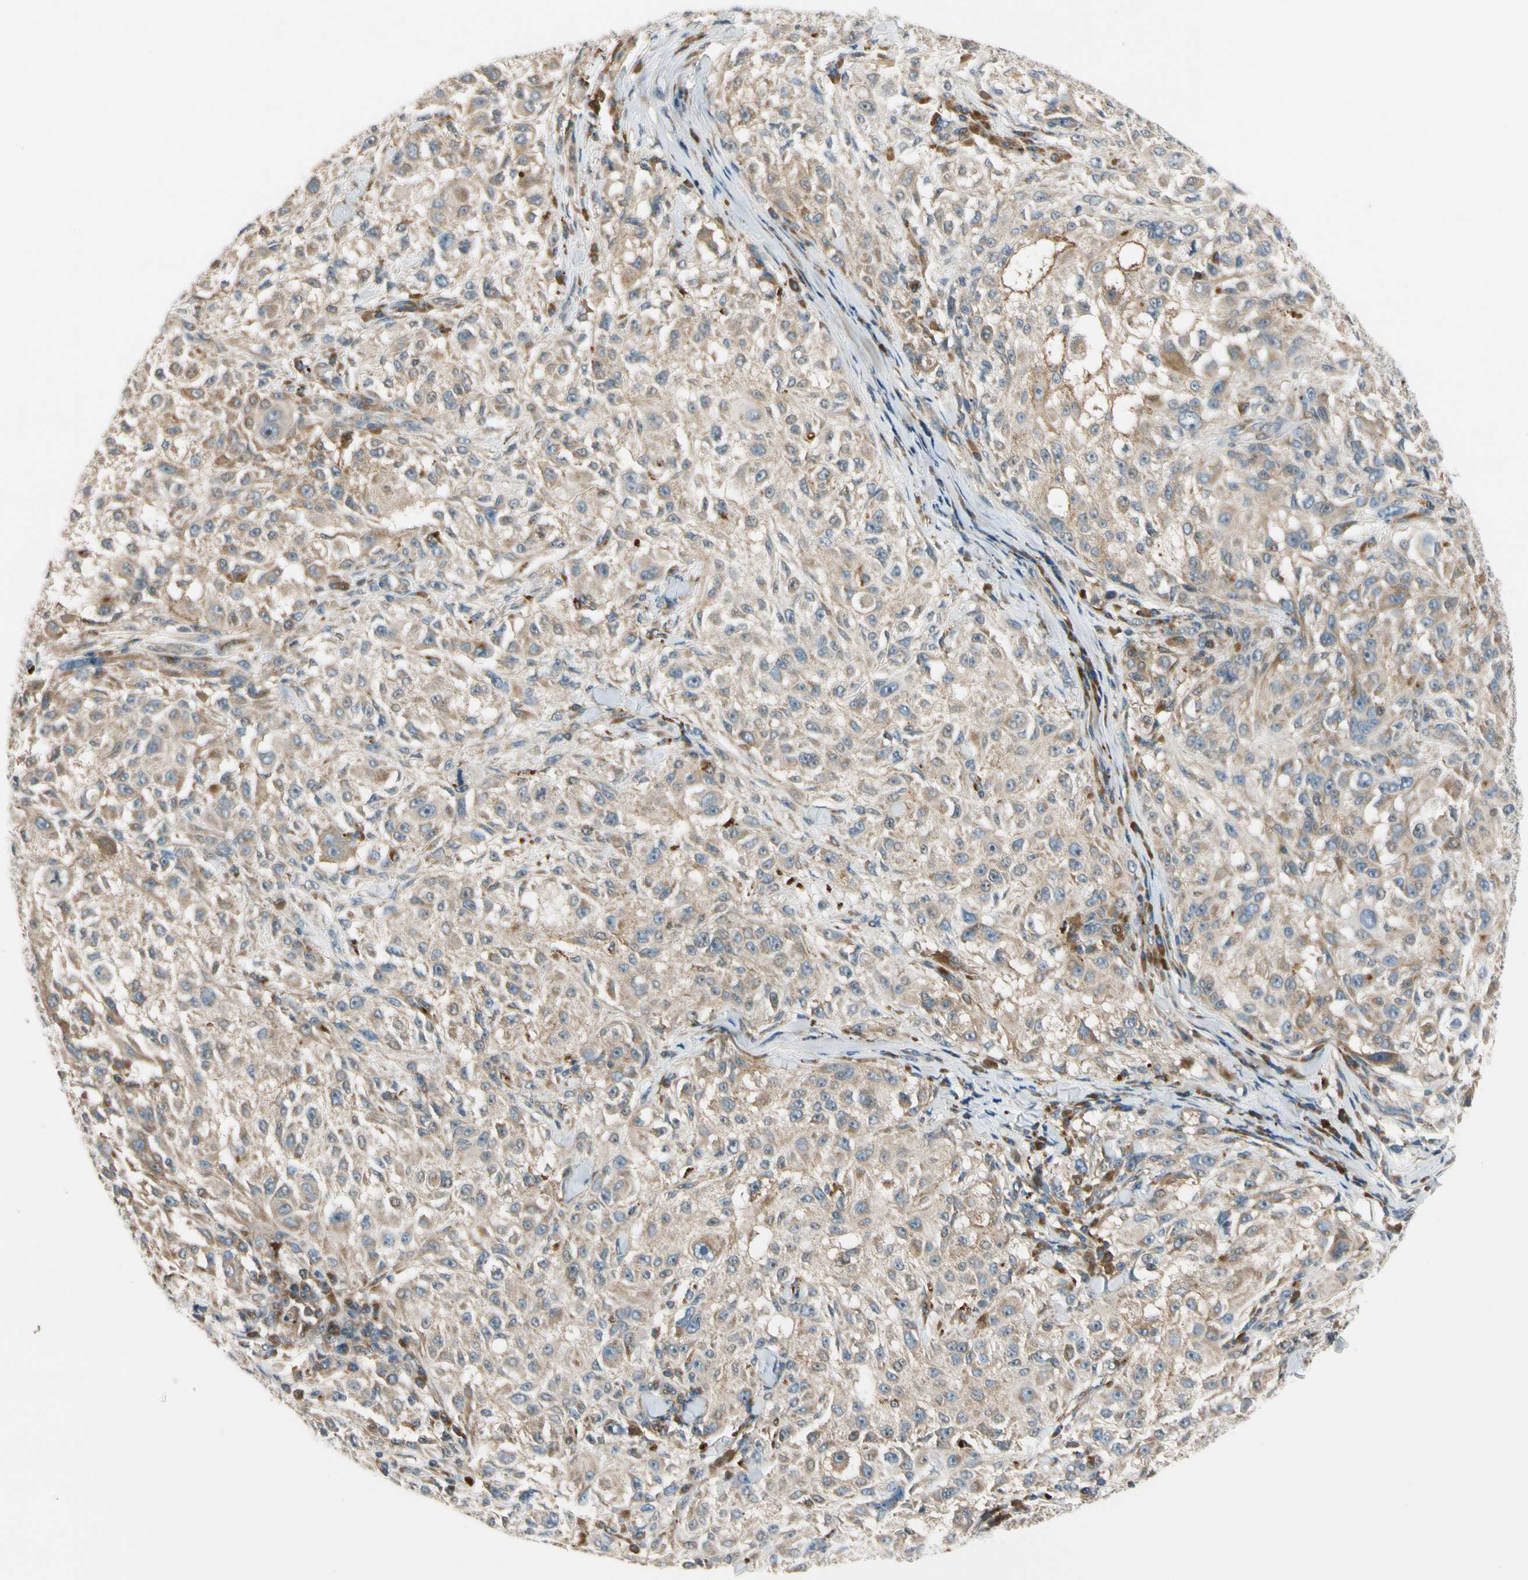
{"staining": {"intensity": "weak", "quantity": "25%-75%", "location": "cytoplasmic/membranous"}, "tissue": "melanoma", "cell_type": "Tumor cells", "image_type": "cancer", "snomed": [{"axis": "morphology", "description": "Necrosis, NOS"}, {"axis": "morphology", "description": "Malignant melanoma, NOS"}, {"axis": "topography", "description": "Skin"}], "caption": "Melanoma stained for a protein displays weak cytoplasmic/membranous positivity in tumor cells.", "gene": "MST1R", "patient": {"sex": "female", "age": 87}}